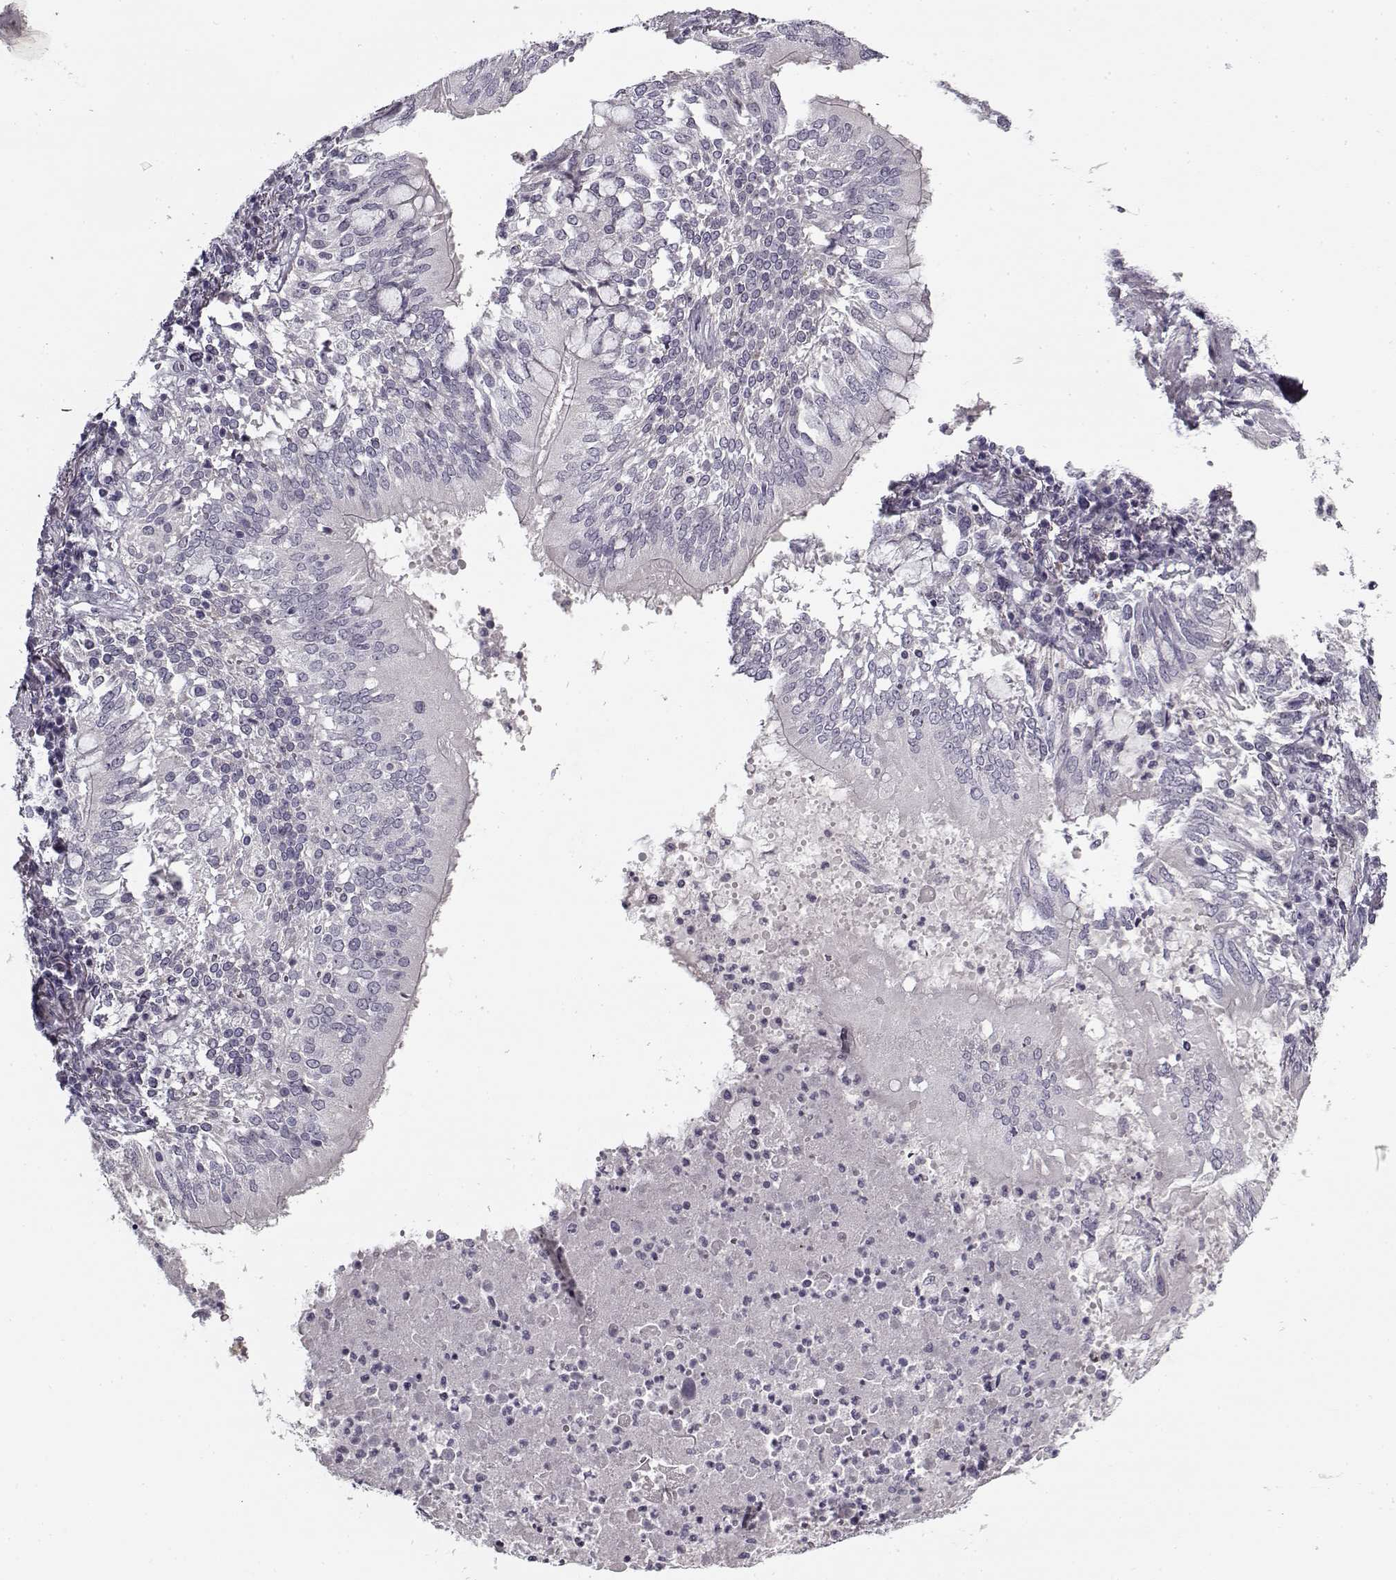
{"staining": {"intensity": "negative", "quantity": "none", "location": "none"}, "tissue": "lung cancer", "cell_type": "Tumor cells", "image_type": "cancer", "snomed": [{"axis": "morphology", "description": "Normal tissue, NOS"}, {"axis": "morphology", "description": "Squamous cell carcinoma, NOS"}, {"axis": "topography", "description": "Bronchus"}, {"axis": "topography", "description": "Lung"}], "caption": "Lung cancer stained for a protein using IHC exhibits no staining tumor cells.", "gene": "SNCA", "patient": {"sex": "male", "age": 64}}